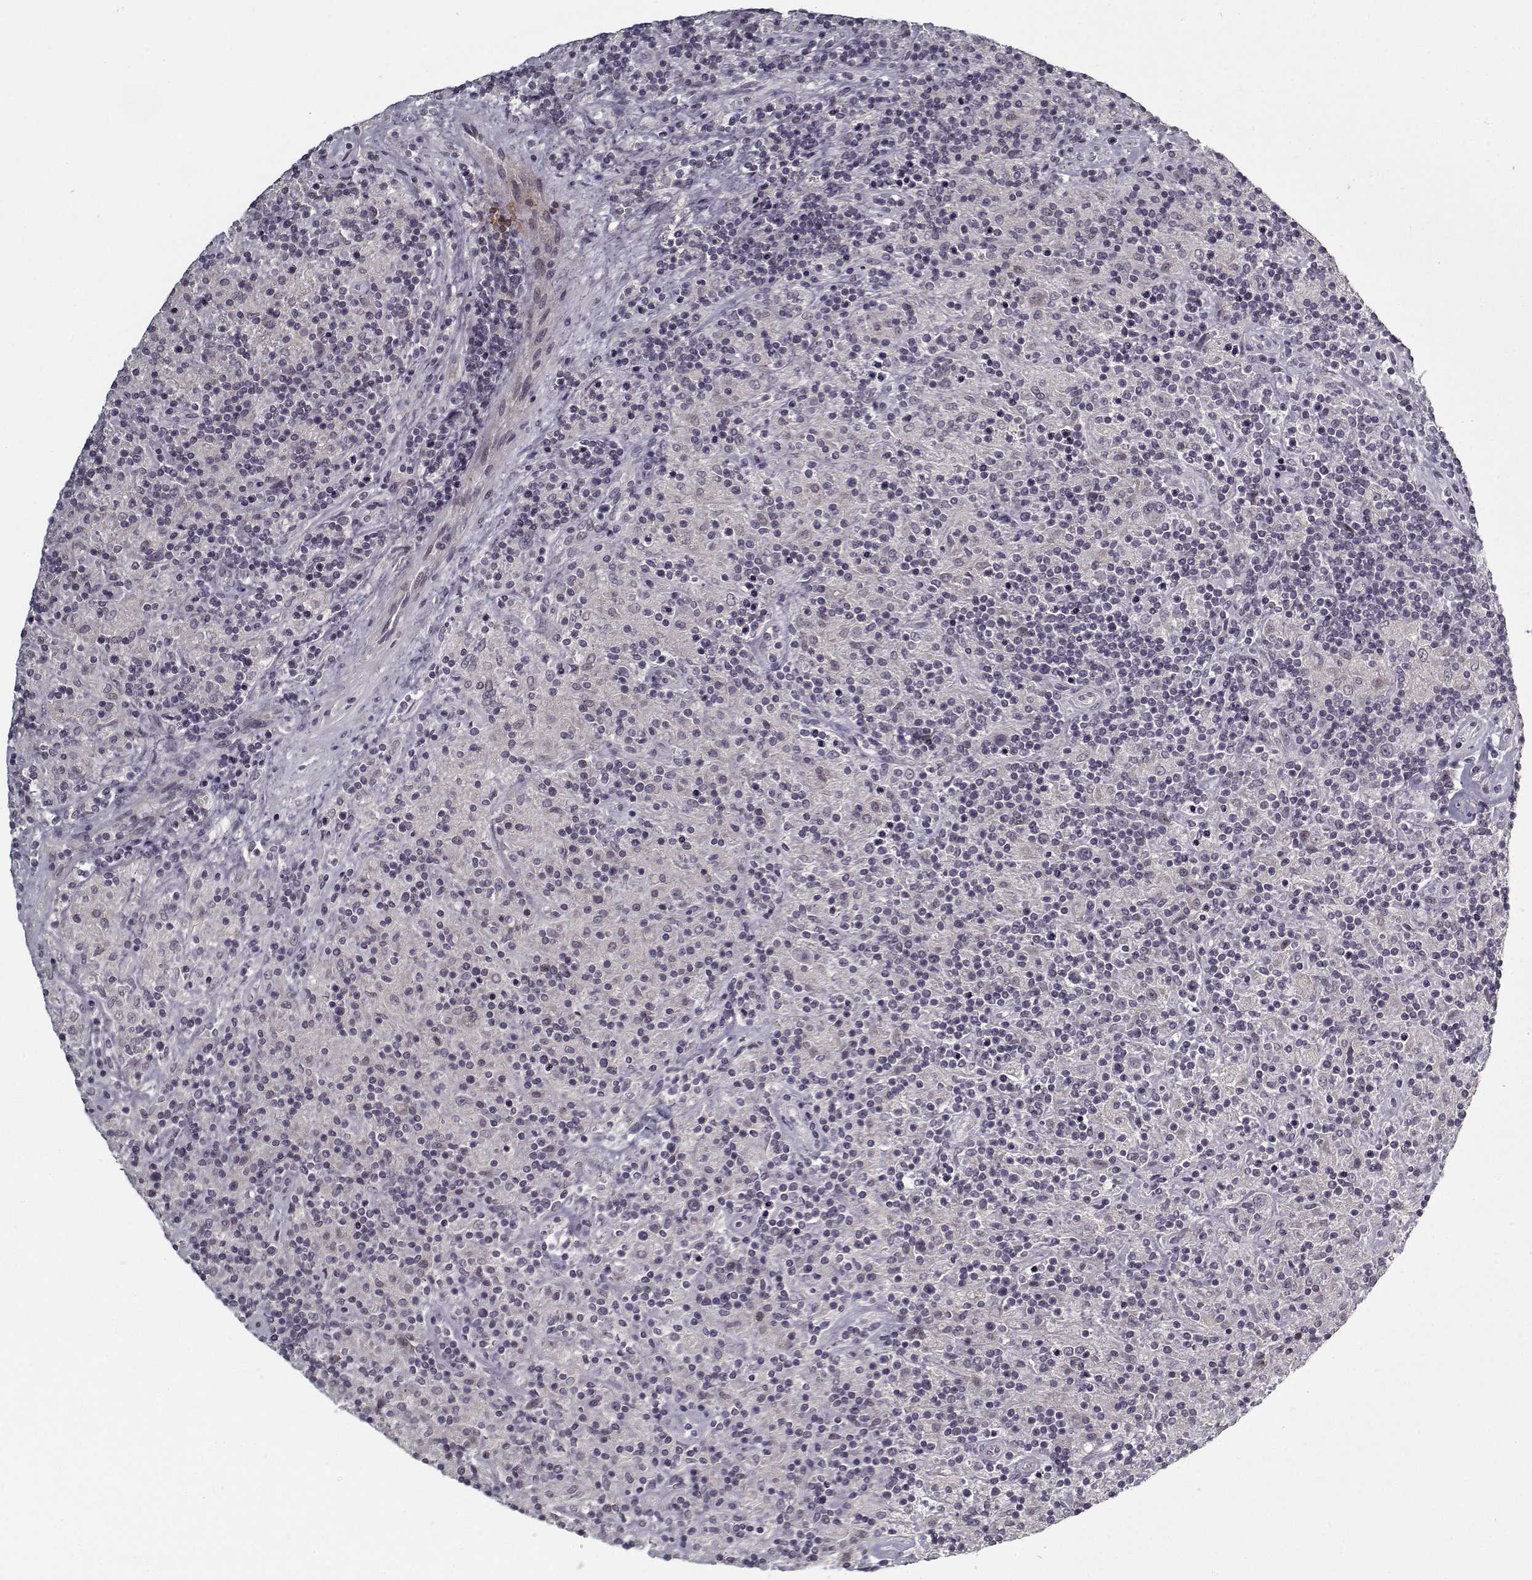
{"staining": {"intensity": "negative", "quantity": "none", "location": "none"}, "tissue": "lymphoma", "cell_type": "Tumor cells", "image_type": "cancer", "snomed": [{"axis": "morphology", "description": "Hodgkin's disease, NOS"}, {"axis": "topography", "description": "Lymph node"}], "caption": "The immunohistochemistry histopathology image has no significant staining in tumor cells of Hodgkin's disease tissue.", "gene": "LAMA2", "patient": {"sex": "male", "age": 70}}